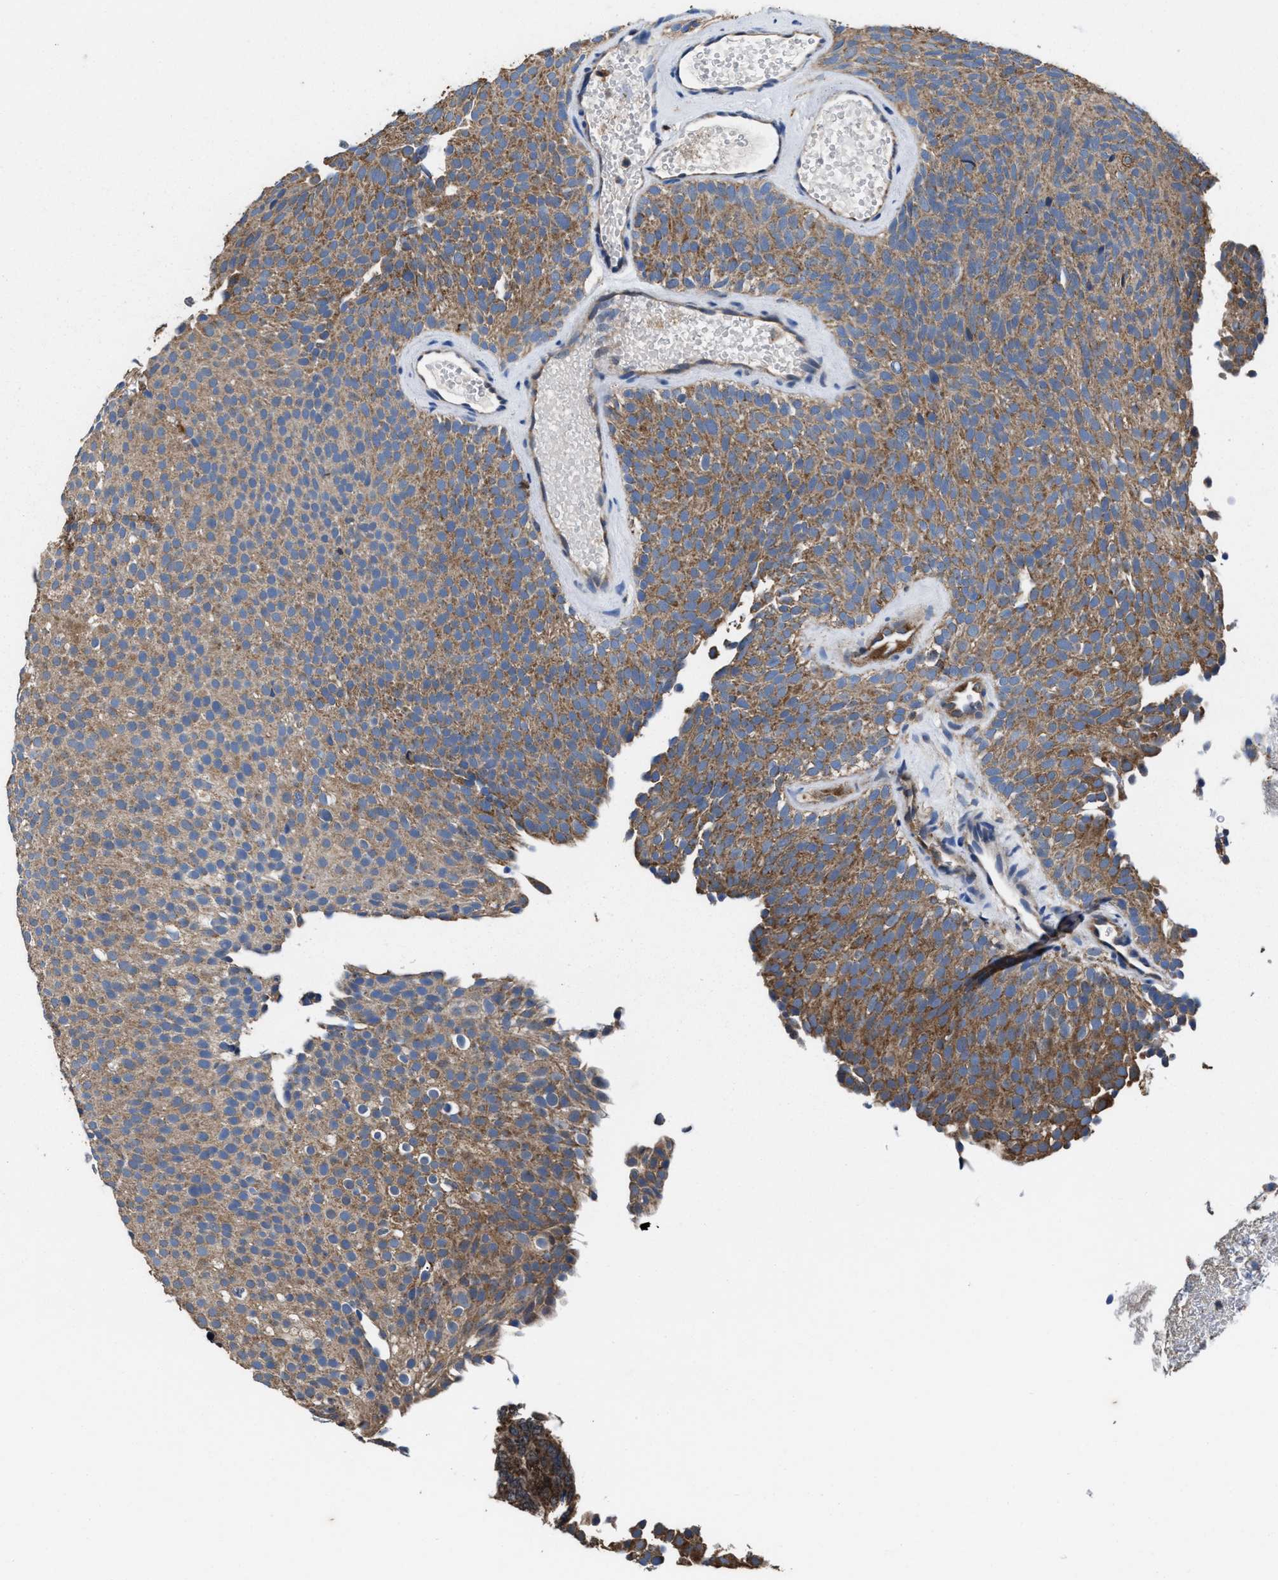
{"staining": {"intensity": "moderate", "quantity": ">75%", "location": "cytoplasmic/membranous"}, "tissue": "urothelial cancer", "cell_type": "Tumor cells", "image_type": "cancer", "snomed": [{"axis": "morphology", "description": "Urothelial carcinoma, Low grade"}, {"axis": "topography", "description": "Urinary bladder"}], "caption": "IHC histopathology image of low-grade urothelial carcinoma stained for a protein (brown), which exhibits medium levels of moderate cytoplasmic/membranous staining in approximately >75% of tumor cells.", "gene": "ACLY", "patient": {"sex": "male", "age": 78}}